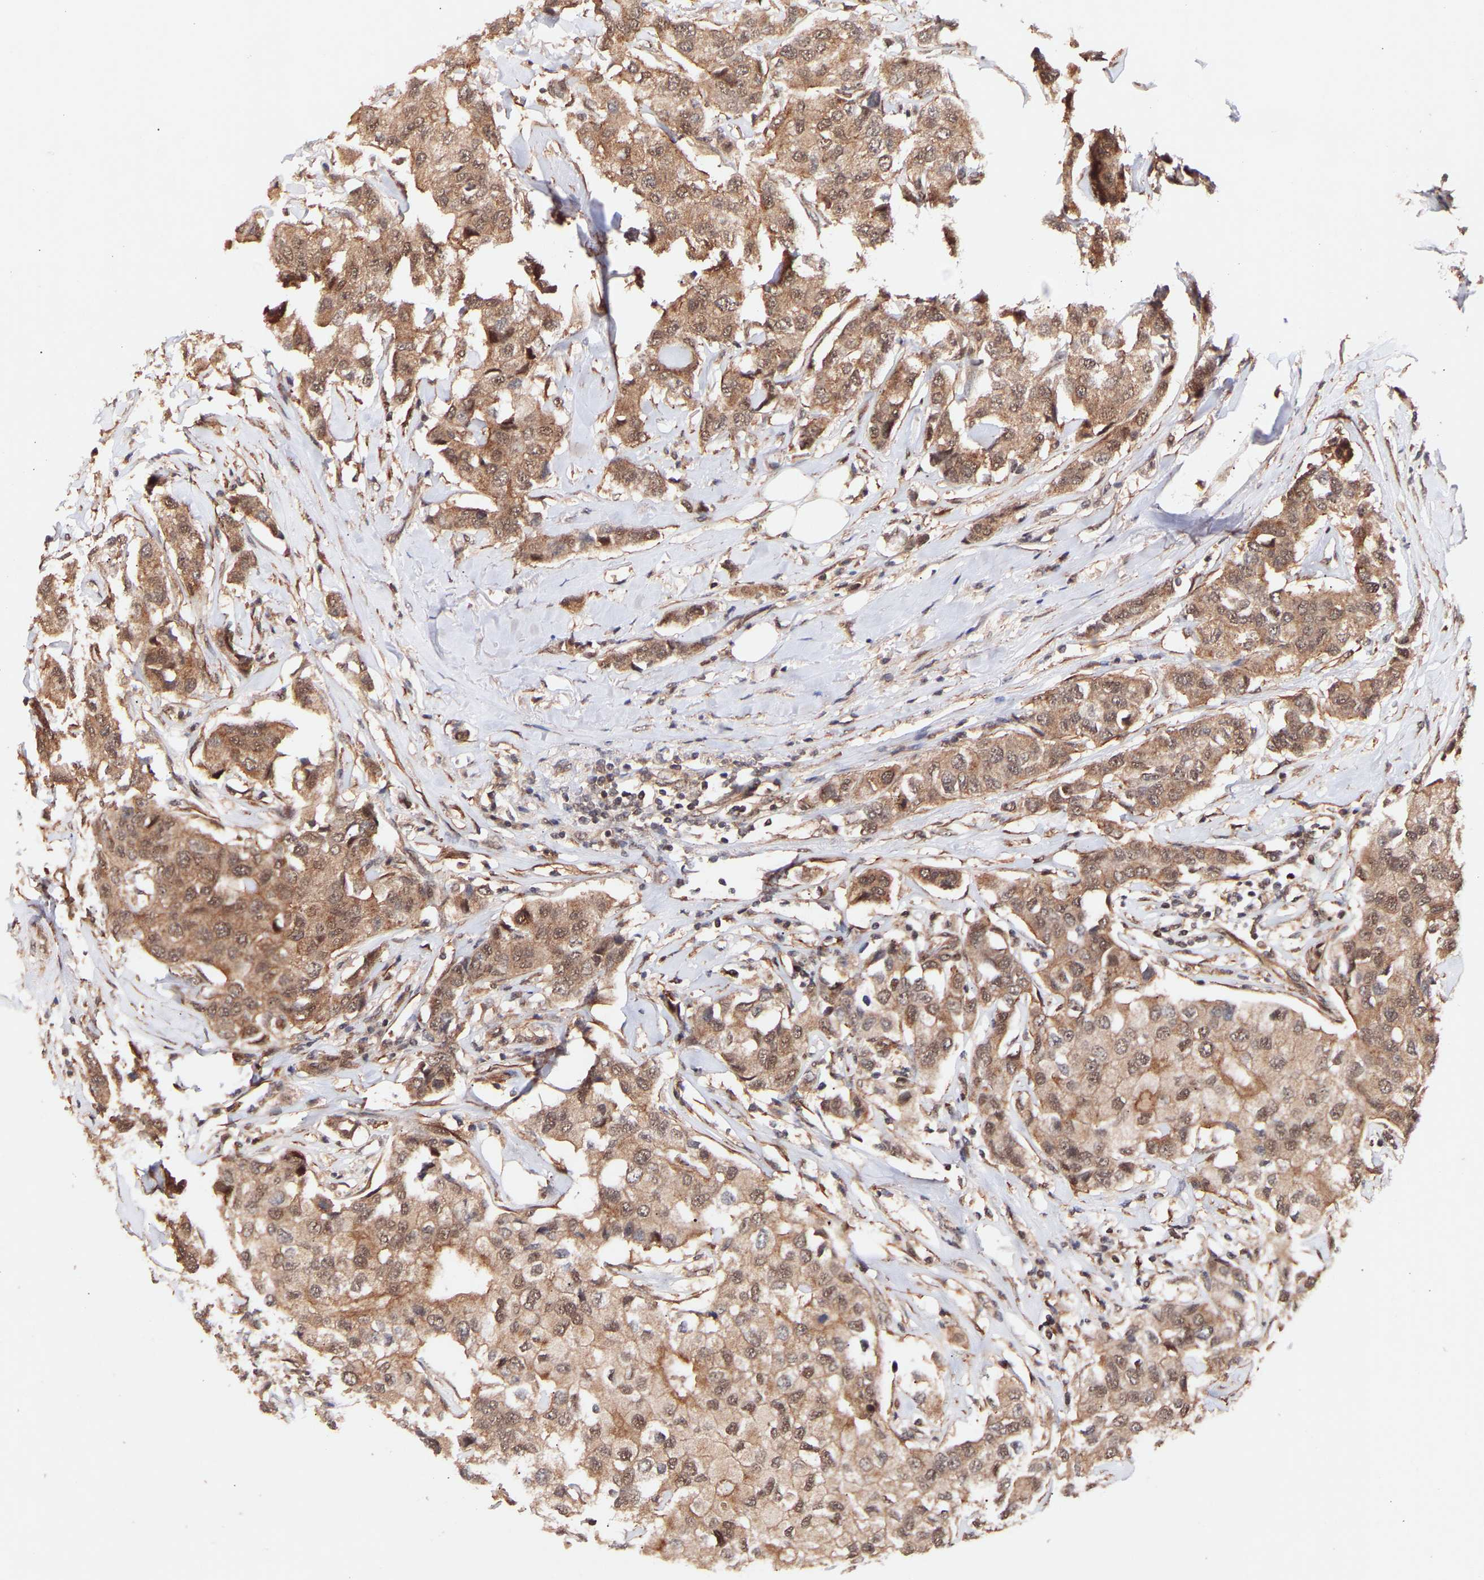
{"staining": {"intensity": "moderate", "quantity": ">75%", "location": "cytoplasmic/membranous,nuclear"}, "tissue": "breast cancer", "cell_type": "Tumor cells", "image_type": "cancer", "snomed": [{"axis": "morphology", "description": "Duct carcinoma"}, {"axis": "topography", "description": "Breast"}], "caption": "Immunohistochemical staining of human infiltrating ductal carcinoma (breast) displays medium levels of moderate cytoplasmic/membranous and nuclear positivity in approximately >75% of tumor cells. Nuclei are stained in blue.", "gene": "PDLIM5", "patient": {"sex": "female", "age": 80}}